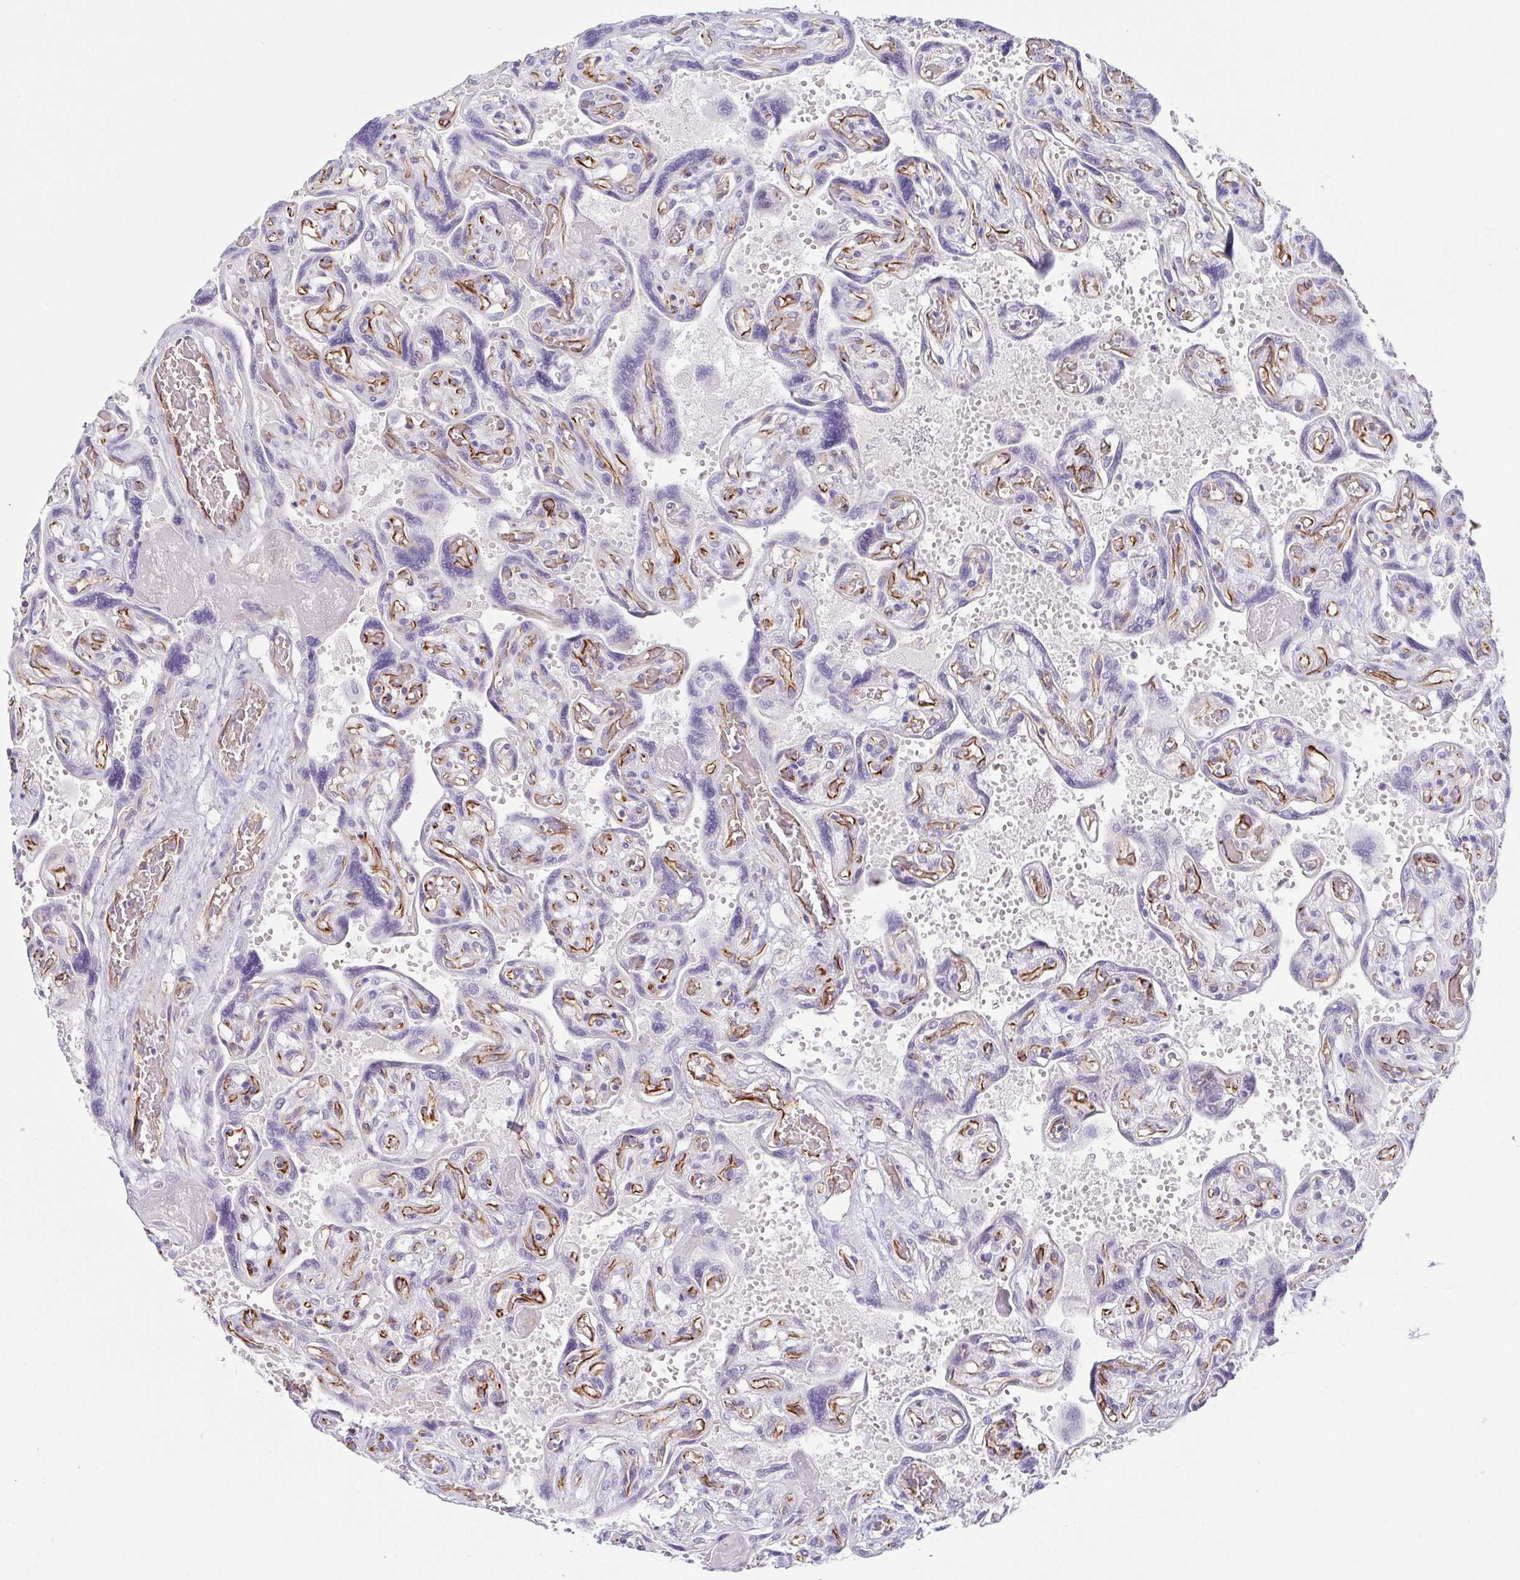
{"staining": {"intensity": "negative", "quantity": "none", "location": "none"}, "tissue": "placenta", "cell_type": "Decidual cells", "image_type": "normal", "snomed": [{"axis": "morphology", "description": "Normal tissue, NOS"}, {"axis": "topography", "description": "Placenta"}], "caption": "The immunohistochemistry (IHC) micrograph has no significant staining in decidual cells of placenta. (DAB (3,3'-diaminobenzidine) immunohistochemistry, high magnification).", "gene": "COL17A1", "patient": {"sex": "female", "age": 32}}